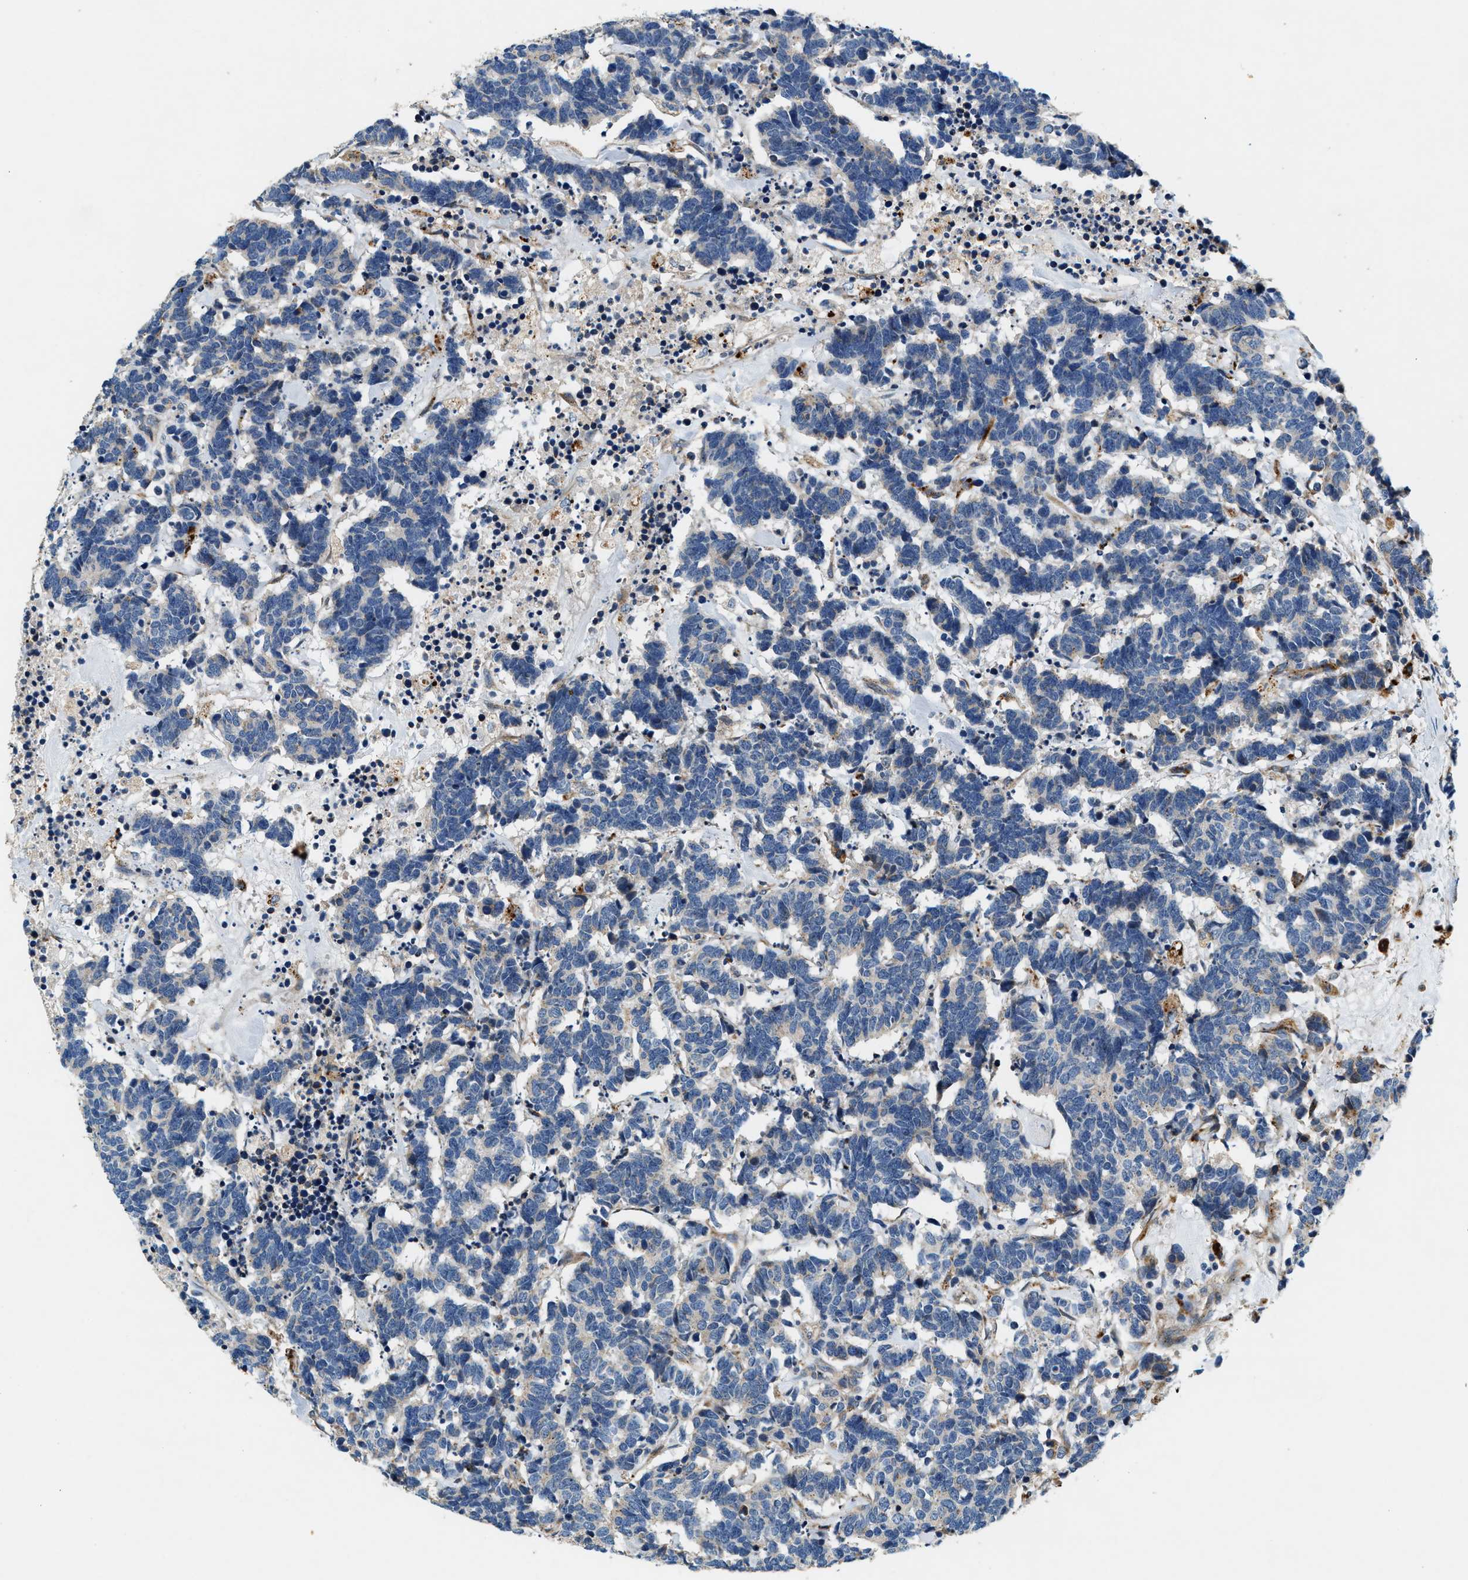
{"staining": {"intensity": "negative", "quantity": "none", "location": "none"}, "tissue": "carcinoid", "cell_type": "Tumor cells", "image_type": "cancer", "snomed": [{"axis": "morphology", "description": "Carcinoma, NOS"}, {"axis": "morphology", "description": "Carcinoid, malignant, NOS"}, {"axis": "topography", "description": "Urinary bladder"}], "caption": "High power microscopy photomicrograph of an IHC photomicrograph of carcinoid (malignant), revealing no significant positivity in tumor cells.", "gene": "DUSP10", "patient": {"sex": "male", "age": 57}}